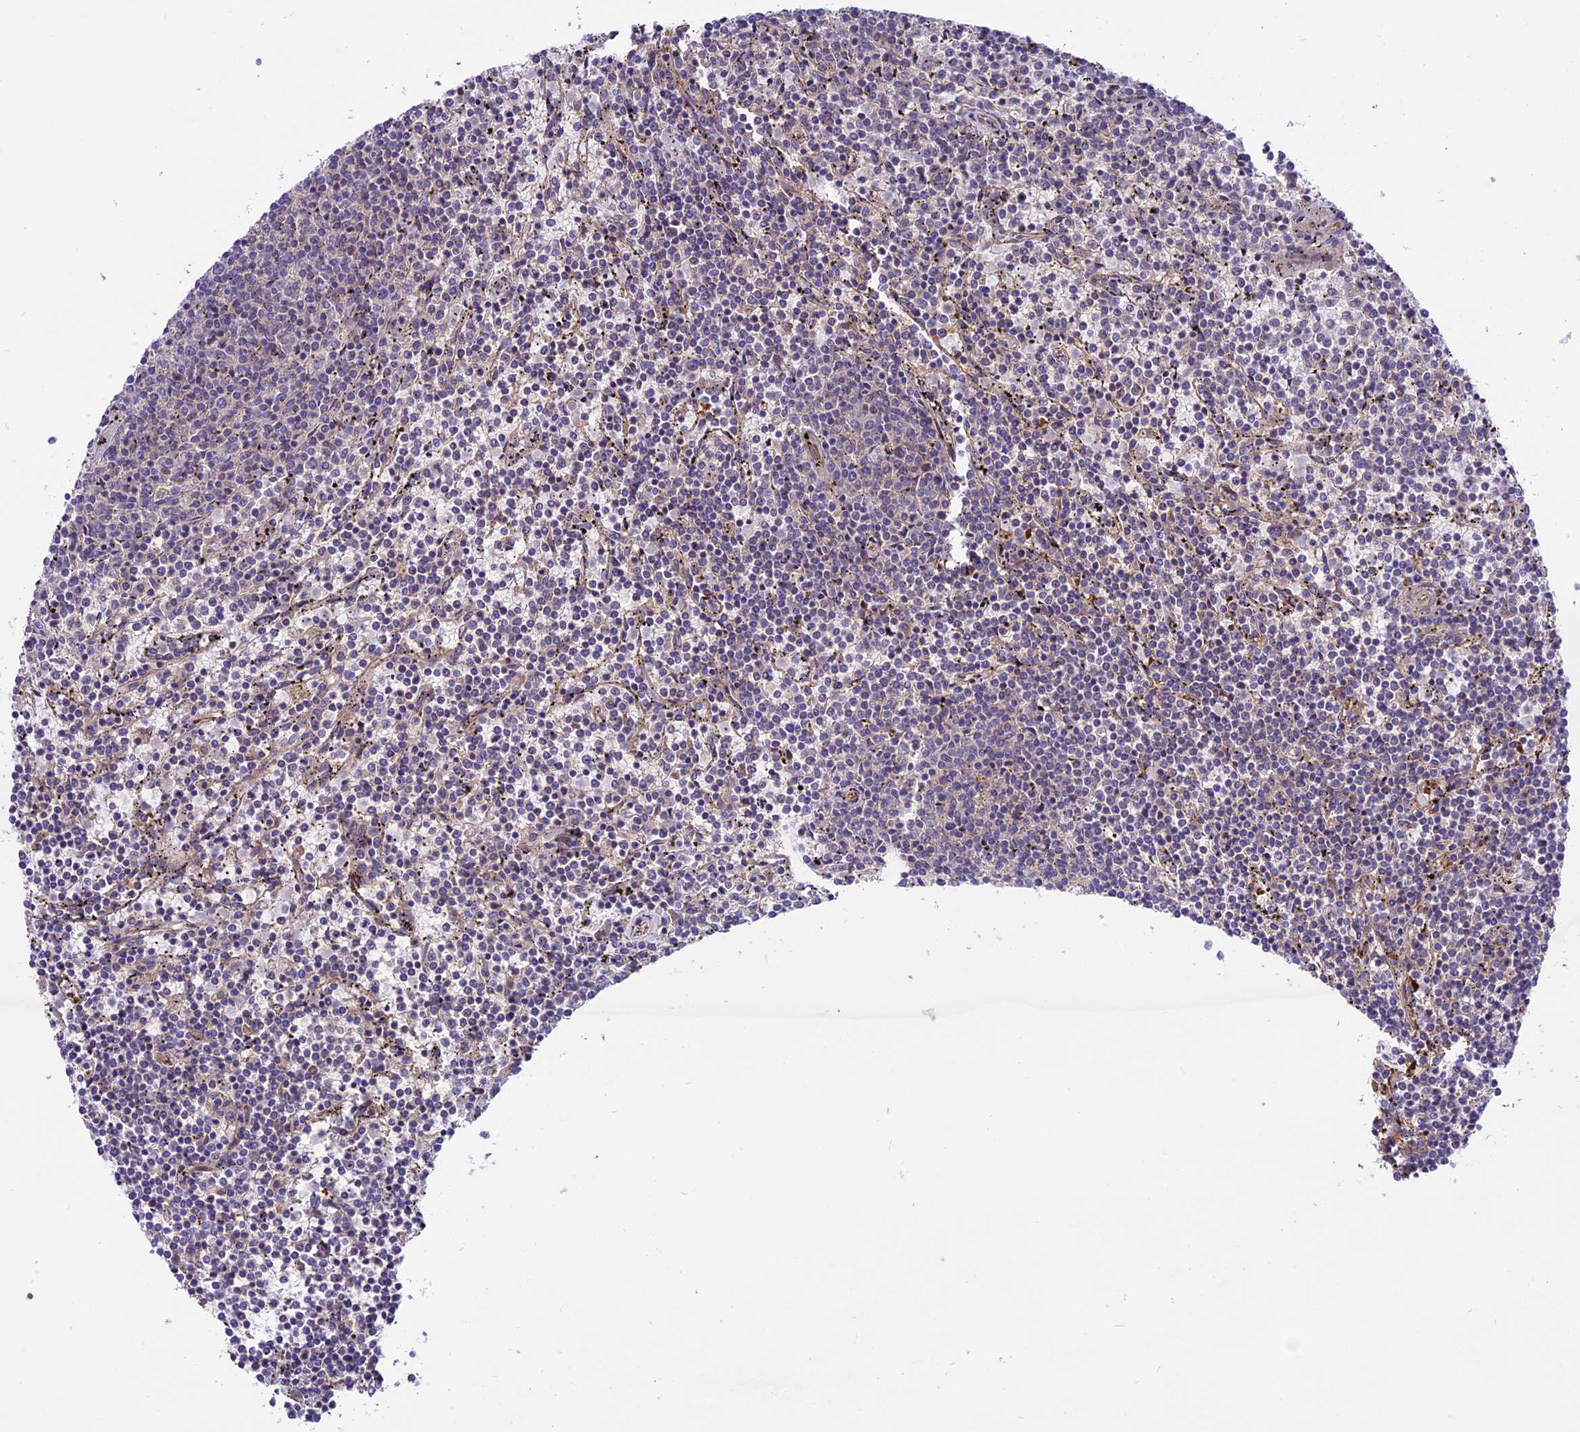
{"staining": {"intensity": "negative", "quantity": "none", "location": "none"}, "tissue": "lymphoma", "cell_type": "Tumor cells", "image_type": "cancer", "snomed": [{"axis": "morphology", "description": "Malignant lymphoma, non-Hodgkin's type, Low grade"}, {"axis": "topography", "description": "Spleen"}], "caption": "A histopathology image of human low-grade malignant lymphoma, non-Hodgkin's type is negative for staining in tumor cells. Nuclei are stained in blue.", "gene": "COG8", "patient": {"sex": "female", "age": 50}}